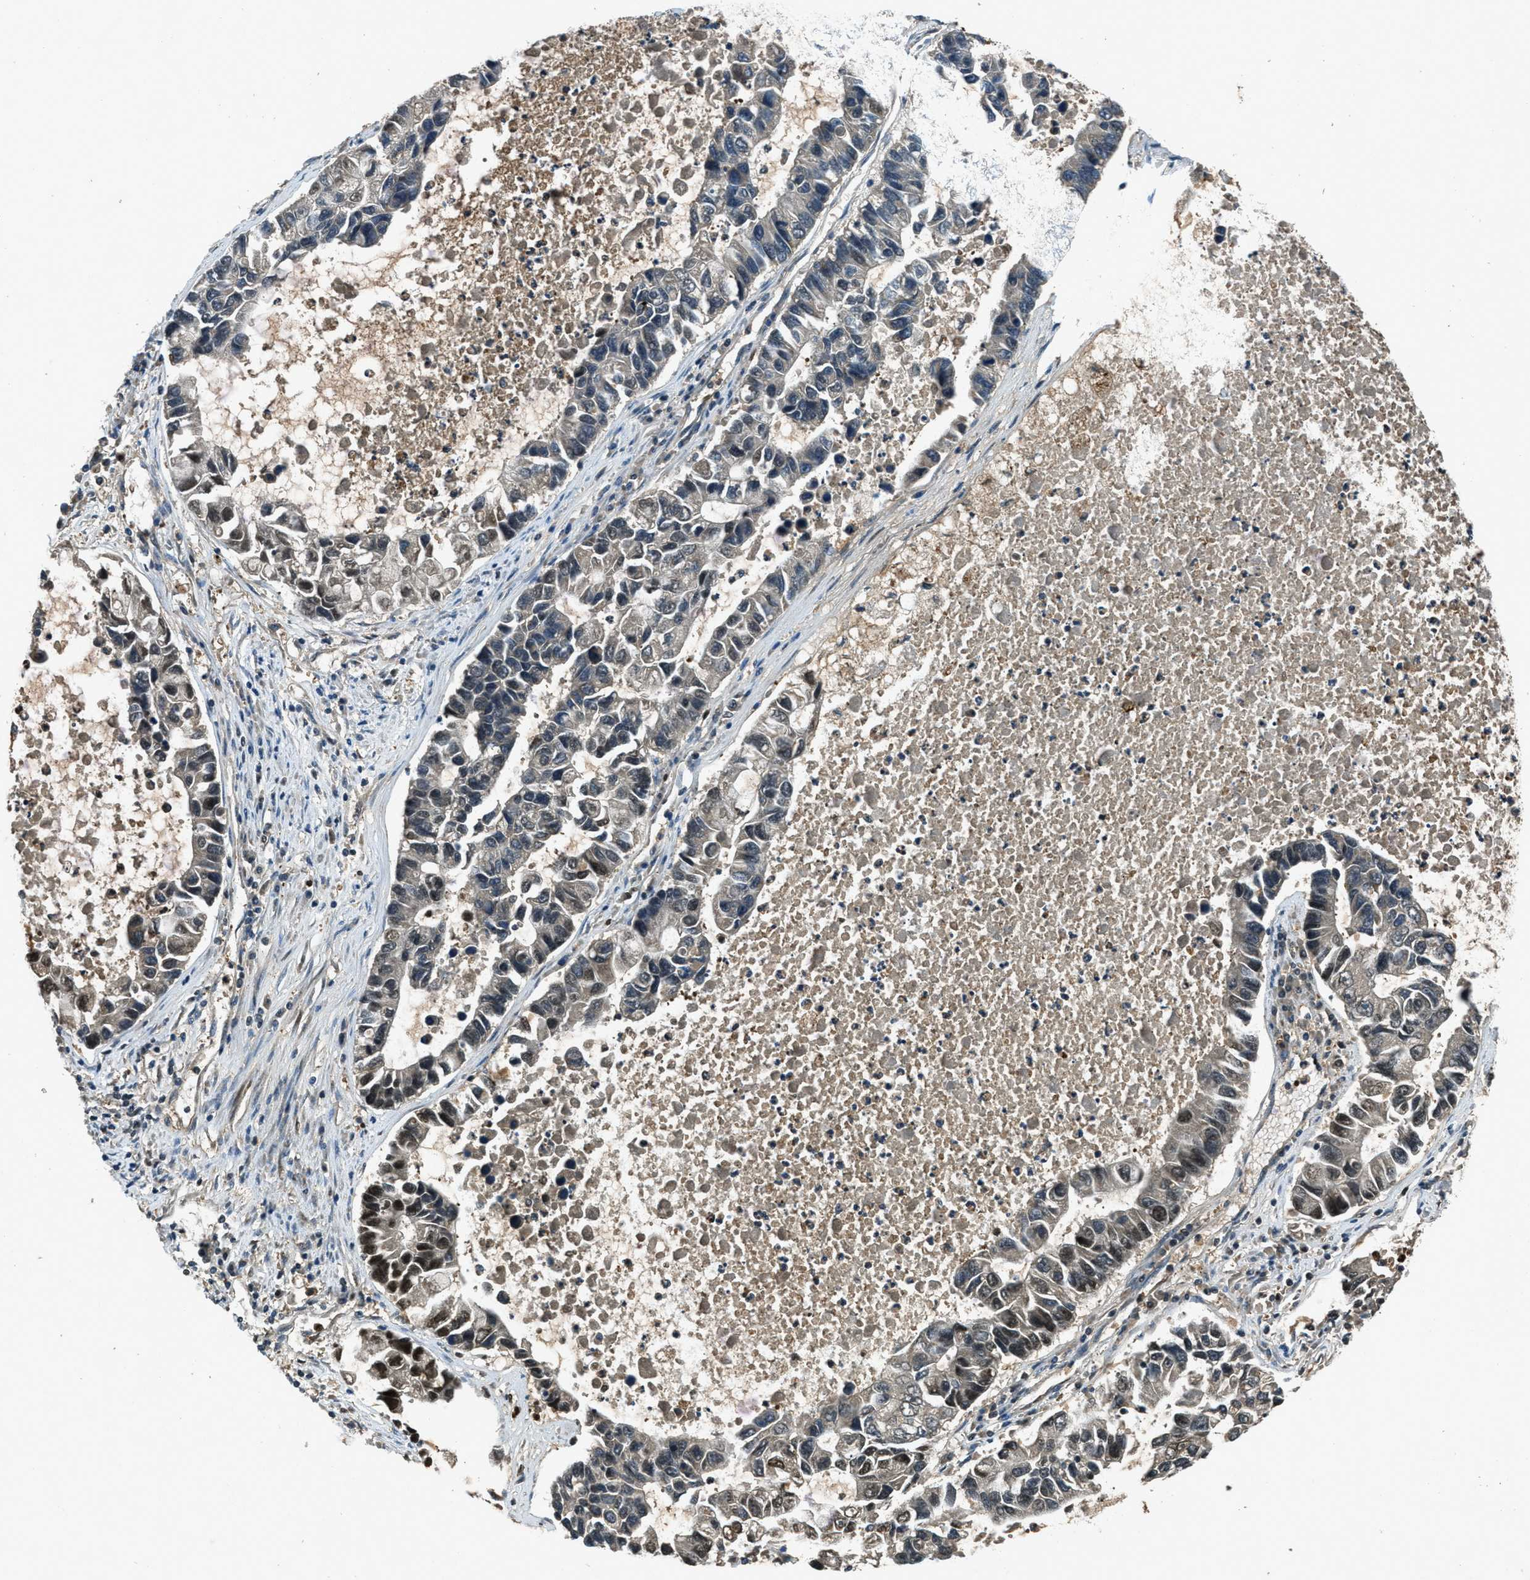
{"staining": {"intensity": "strong", "quantity": "25%-75%", "location": "nuclear"}, "tissue": "lung cancer", "cell_type": "Tumor cells", "image_type": "cancer", "snomed": [{"axis": "morphology", "description": "Adenocarcinoma, NOS"}, {"axis": "topography", "description": "Lung"}], "caption": "Protein staining of lung cancer (adenocarcinoma) tissue exhibits strong nuclear positivity in approximately 25%-75% of tumor cells.", "gene": "DUSP6", "patient": {"sex": "female", "age": 51}}